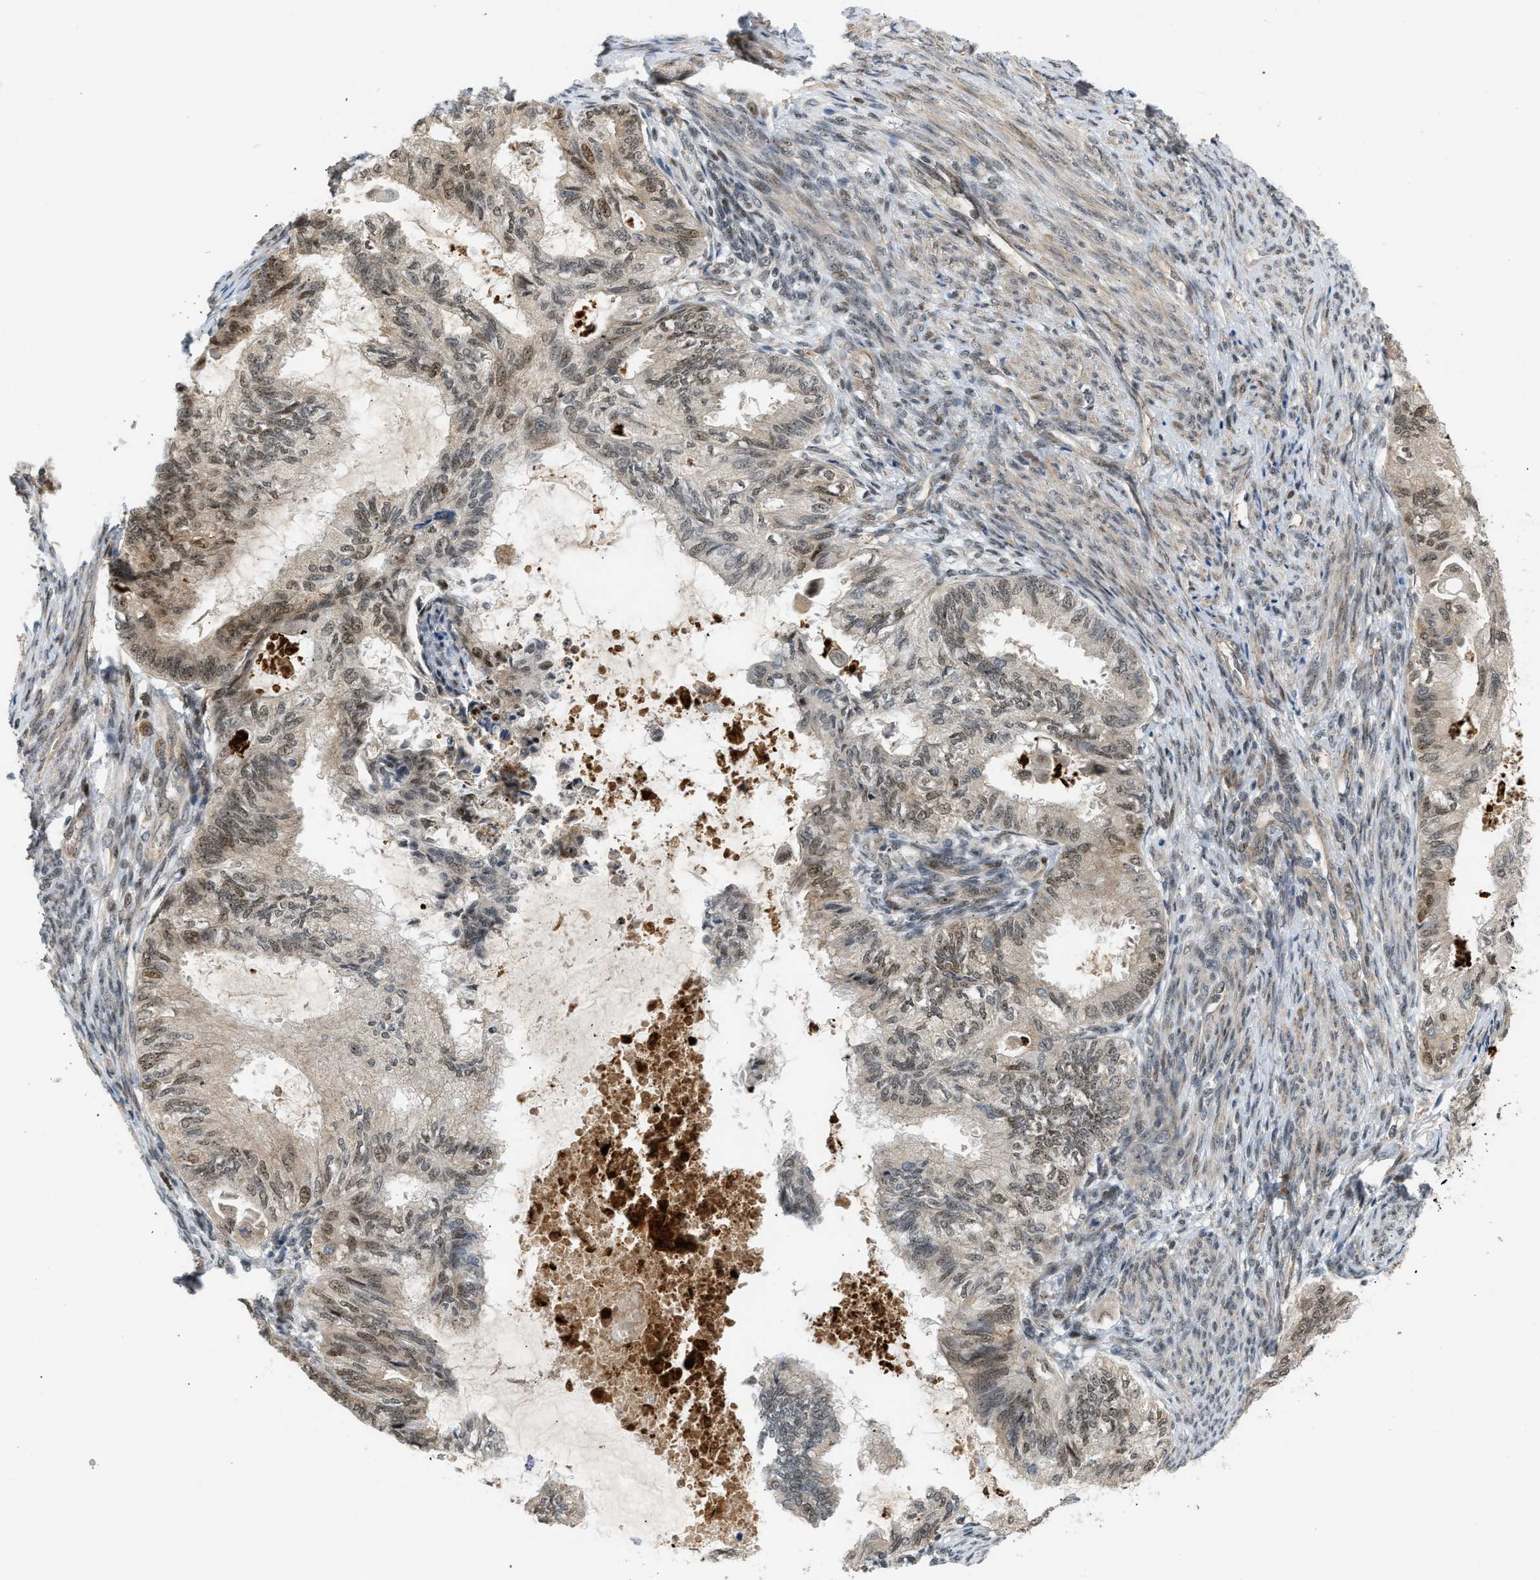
{"staining": {"intensity": "weak", "quantity": "25%-75%", "location": "nuclear"}, "tissue": "cervical cancer", "cell_type": "Tumor cells", "image_type": "cancer", "snomed": [{"axis": "morphology", "description": "Normal tissue, NOS"}, {"axis": "morphology", "description": "Adenocarcinoma, NOS"}, {"axis": "topography", "description": "Cervix"}, {"axis": "topography", "description": "Endometrium"}], "caption": "This is an image of immunohistochemistry (IHC) staining of adenocarcinoma (cervical), which shows weak staining in the nuclear of tumor cells.", "gene": "BAG1", "patient": {"sex": "female", "age": 86}}